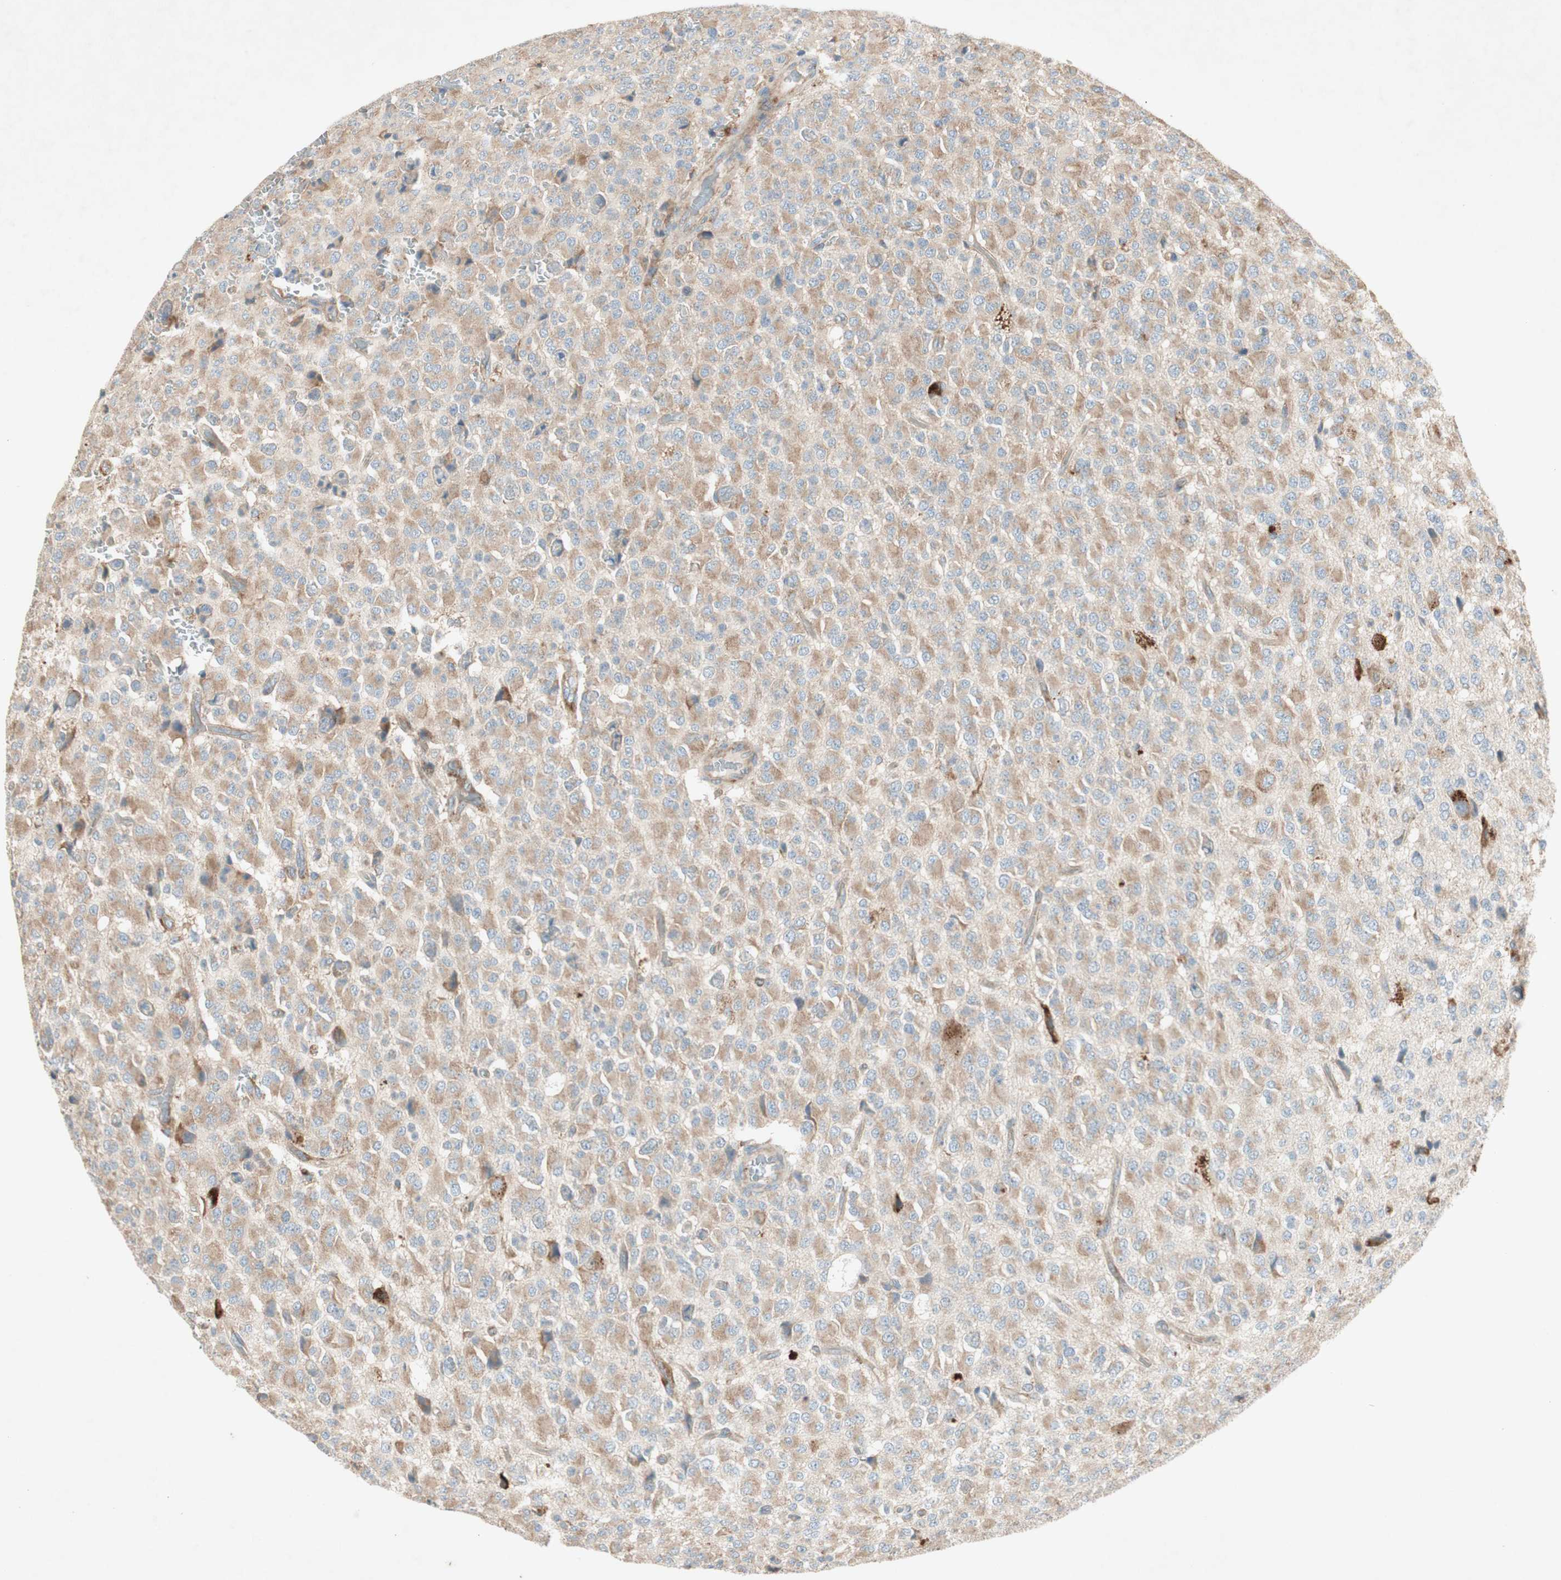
{"staining": {"intensity": "moderate", "quantity": ">75%", "location": "cytoplasmic/membranous"}, "tissue": "glioma", "cell_type": "Tumor cells", "image_type": "cancer", "snomed": [{"axis": "morphology", "description": "Glioma, malignant, High grade"}, {"axis": "topography", "description": "pancreas cauda"}], "caption": "DAB immunohistochemical staining of high-grade glioma (malignant) demonstrates moderate cytoplasmic/membranous protein positivity in about >75% of tumor cells.", "gene": "RPL23", "patient": {"sex": "male", "age": 60}}